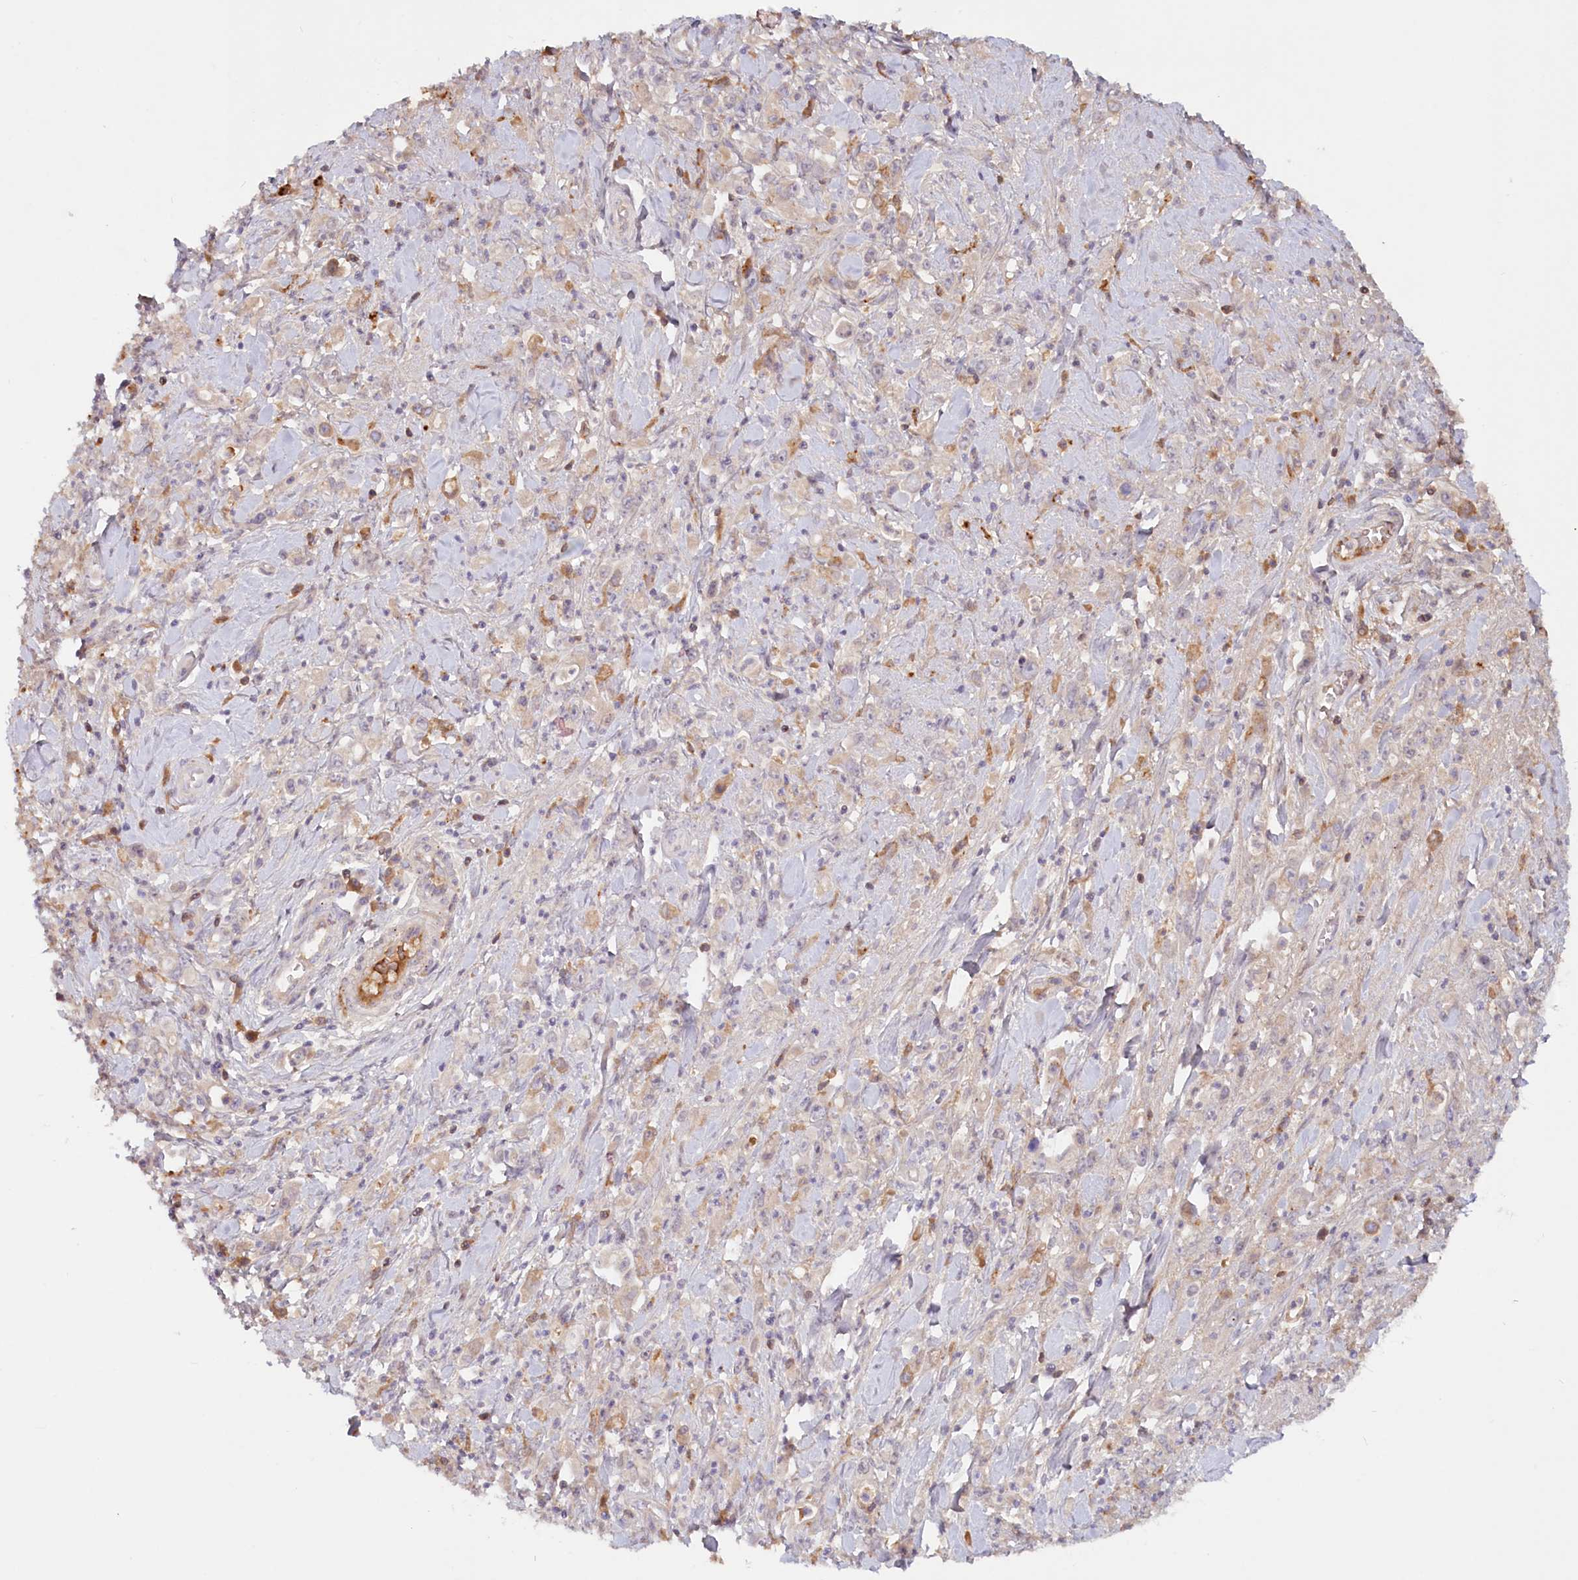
{"staining": {"intensity": "negative", "quantity": "none", "location": "none"}, "tissue": "stomach cancer", "cell_type": "Tumor cells", "image_type": "cancer", "snomed": [{"axis": "morphology", "description": "Adenocarcinoma, NOS"}, {"axis": "topography", "description": "Stomach, lower"}], "caption": "Immunohistochemistry (IHC) photomicrograph of neoplastic tissue: stomach cancer stained with DAB exhibits no significant protein positivity in tumor cells. (DAB (3,3'-diaminobenzidine) IHC visualized using brightfield microscopy, high magnification).", "gene": "PSAPL1", "patient": {"sex": "female", "age": 43}}